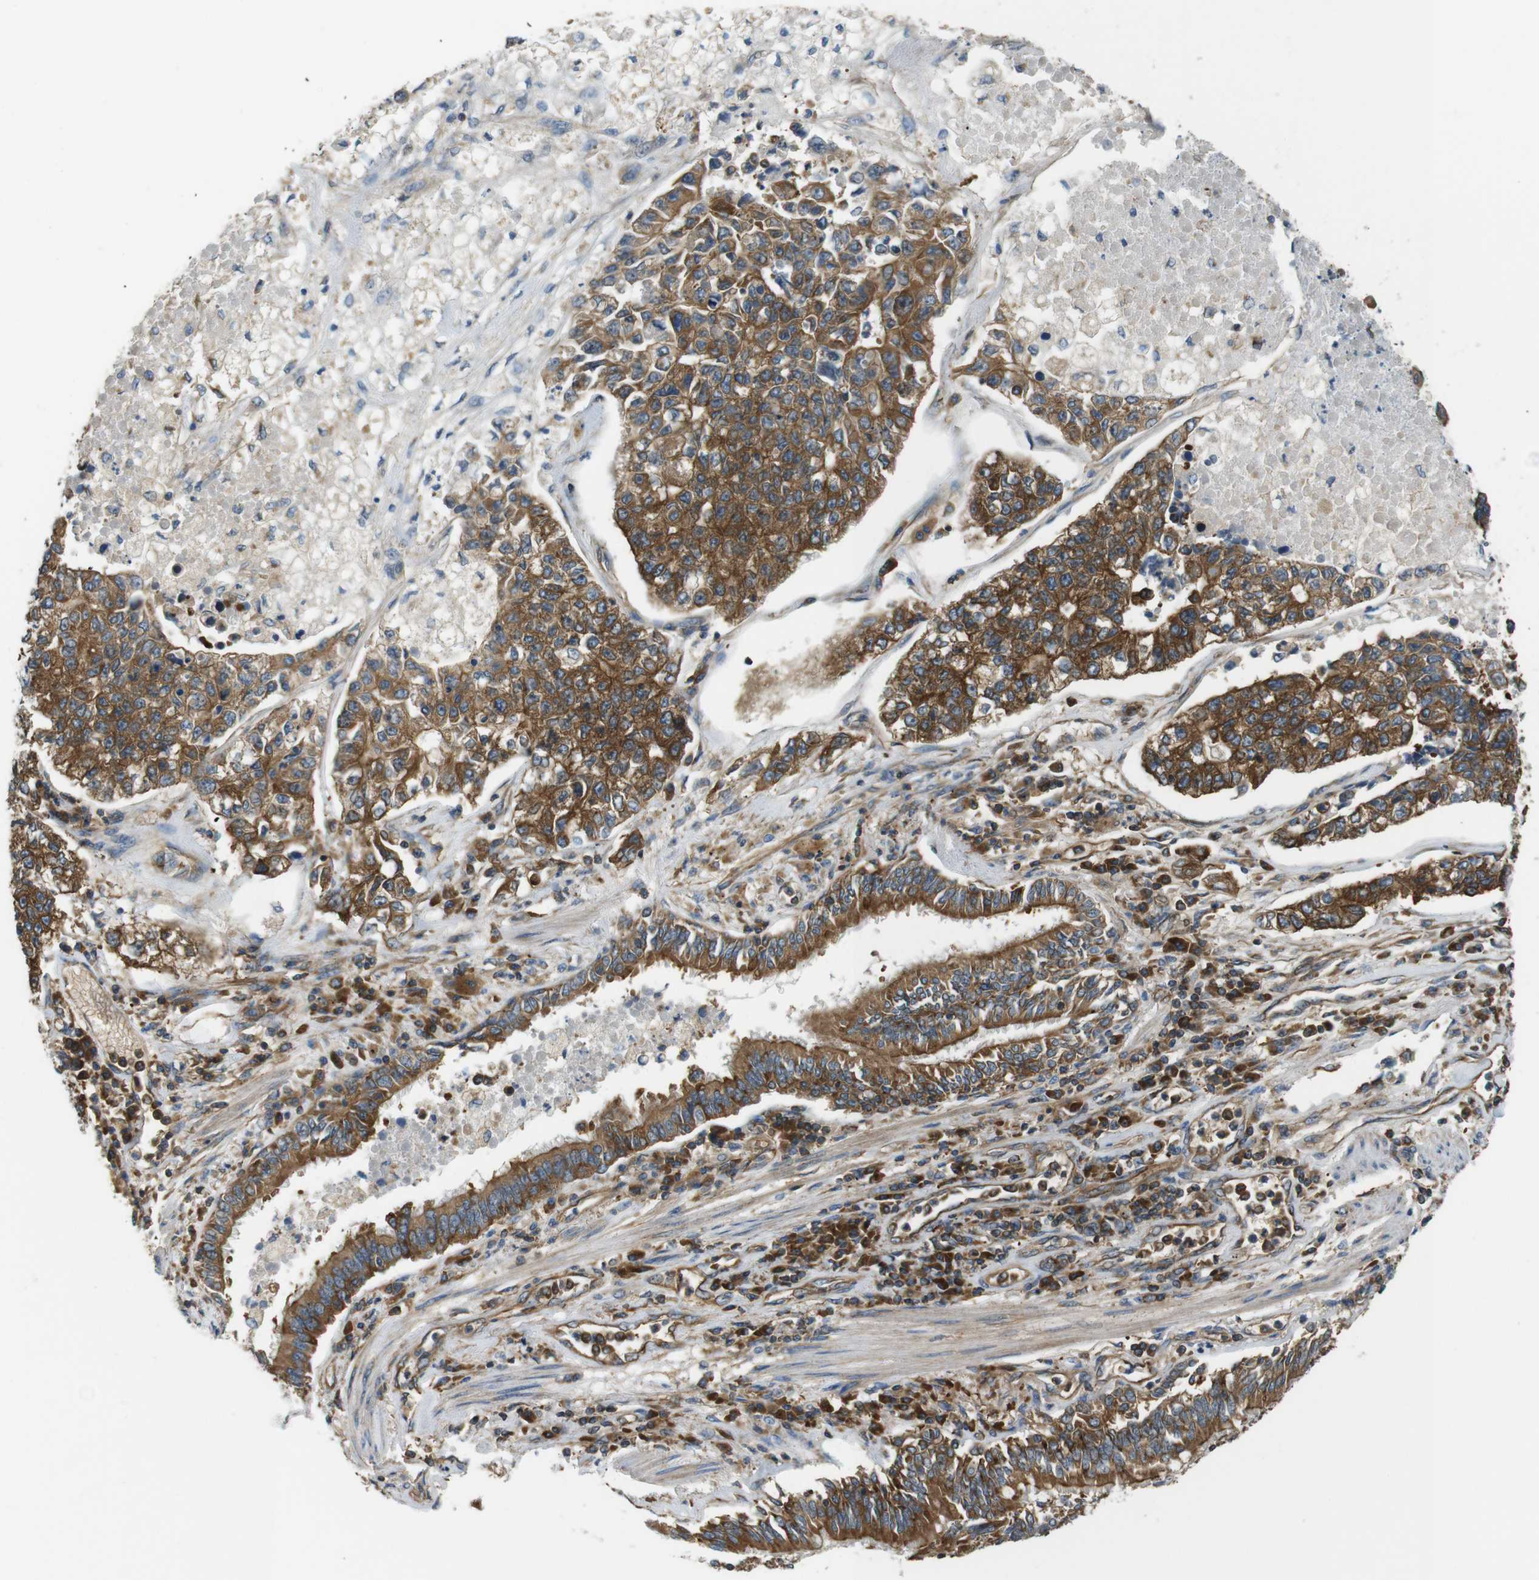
{"staining": {"intensity": "strong", "quantity": ">75%", "location": "cytoplasmic/membranous"}, "tissue": "lung cancer", "cell_type": "Tumor cells", "image_type": "cancer", "snomed": [{"axis": "morphology", "description": "Adenocarcinoma, NOS"}, {"axis": "topography", "description": "Lung"}], "caption": "This is an image of immunohistochemistry staining of lung cancer (adenocarcinoma), which shows strong positivity in the cytoplasmic/membranous of tumor cells.", "gene": "TSC1", "patient": {"sex": "male", "age": 49}}